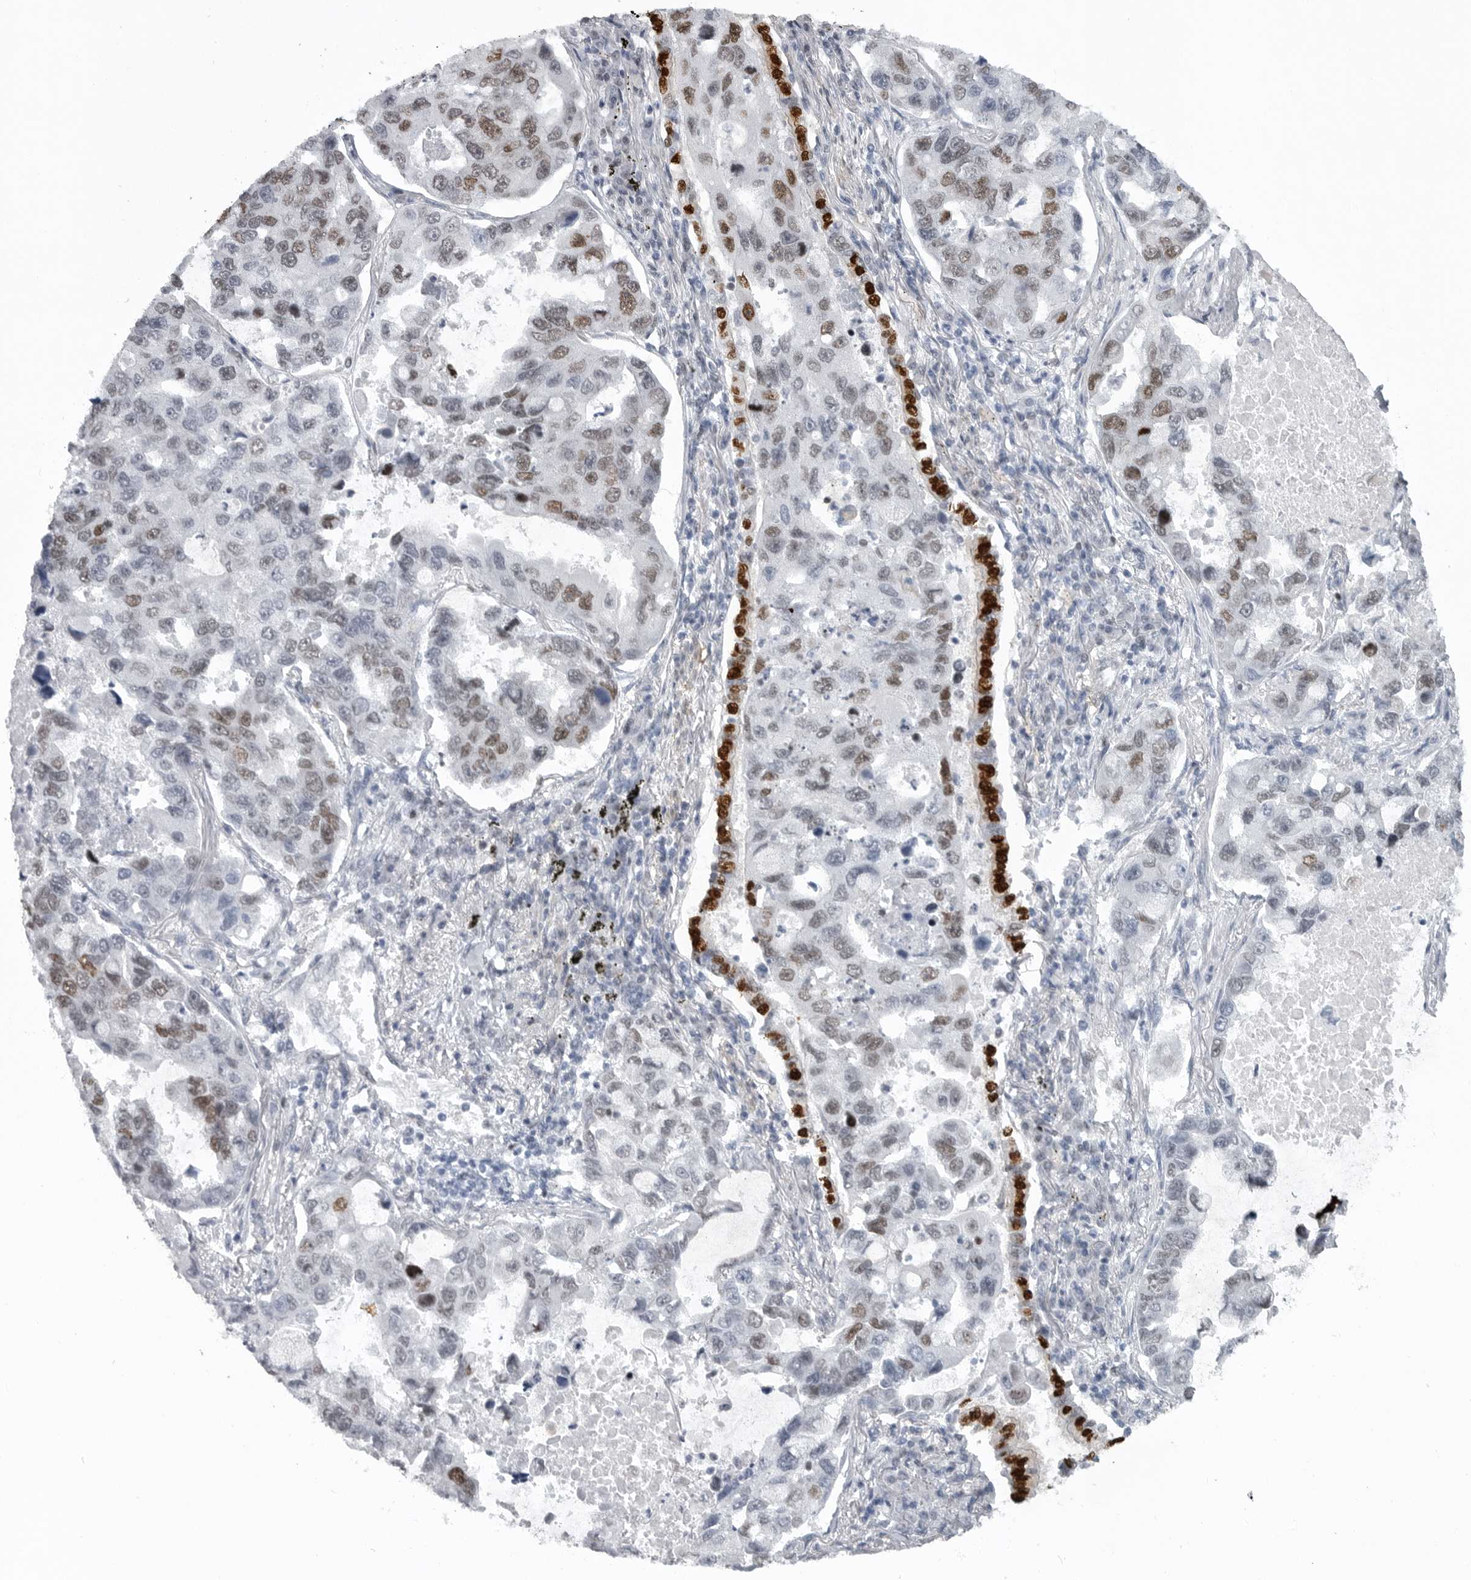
{"staining": {"intensity": "strong", "quantity": "<25%", "location": "nuclear"}, "tissue": "lung cancer", "cell_type": "Tumor cells", "image_type": "cancer", "snomed": [{"axis": "morphology", "description": "Adenocarcinoma, NOS"}, {"axis": "topography", "description": "Lung"}], "caption": "Lung adenocarcinoma tissue shows strong nuclear staining in about <25% of tumor cells, visualized by immunohistochemistry.", "gene": "HMGN3", "patient": {"sex": "male", "age": 64}}